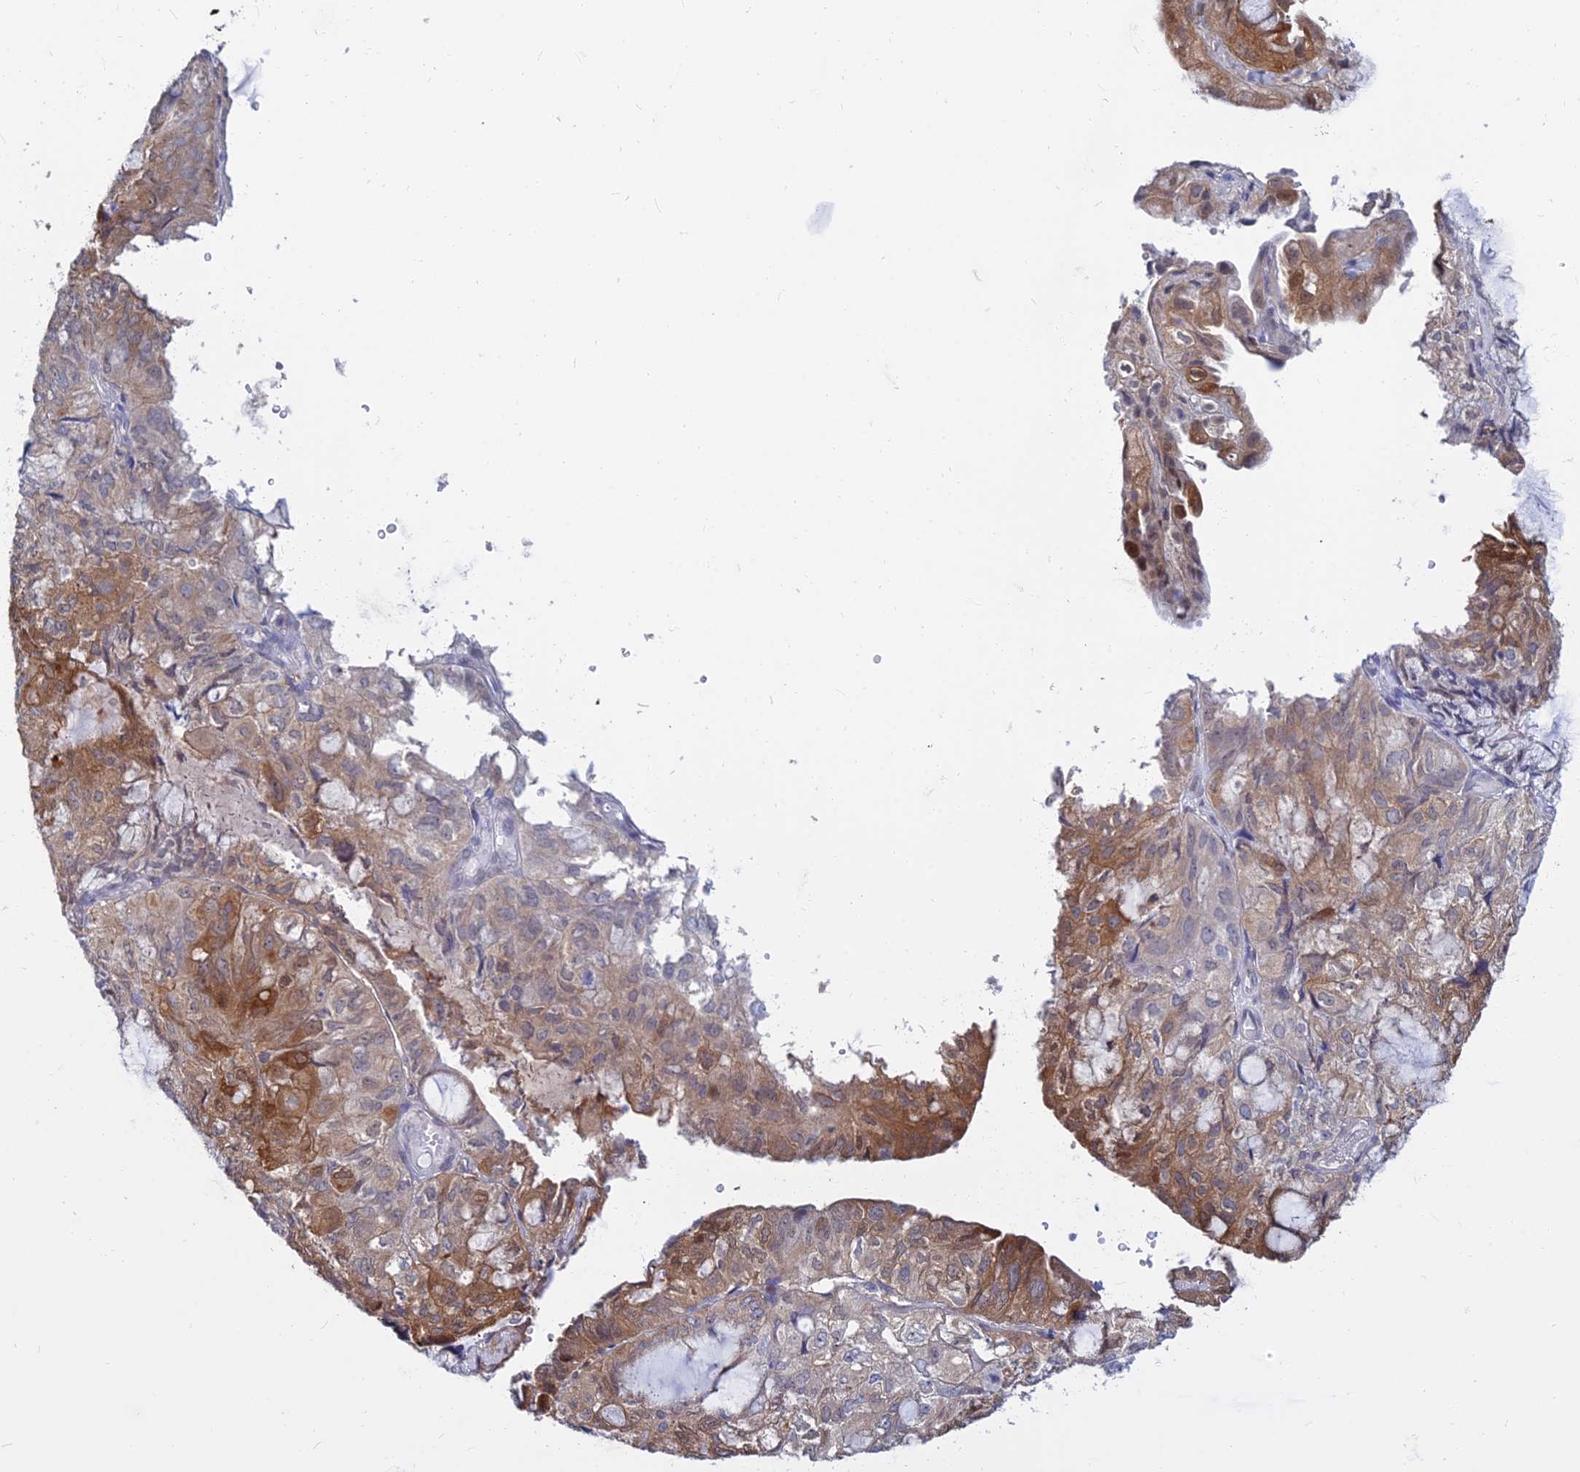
{"staining": {"intensity": "moderate", "quantity": "25%-75%", "location": "cytoplasmic/membranous"}, "tissue": "endometrial cancer", "cell_type": "Tumor cells", "image_type": "cancer", "snomed": [{"axis": "morphology", "description": "Adenocarcinoma, NOS"}, {"axis": "topography", "description": "Endometrium"}], "caption": "Approximately 25%-75% of tumor cells in human endometrial cancer demonstrate moderate cytoplasmic/membranous protein positivity as visualized by brown immunohistochemical staining.", "gene": "B3GALT4", "patient": {"sex": "female", "age": 81}}